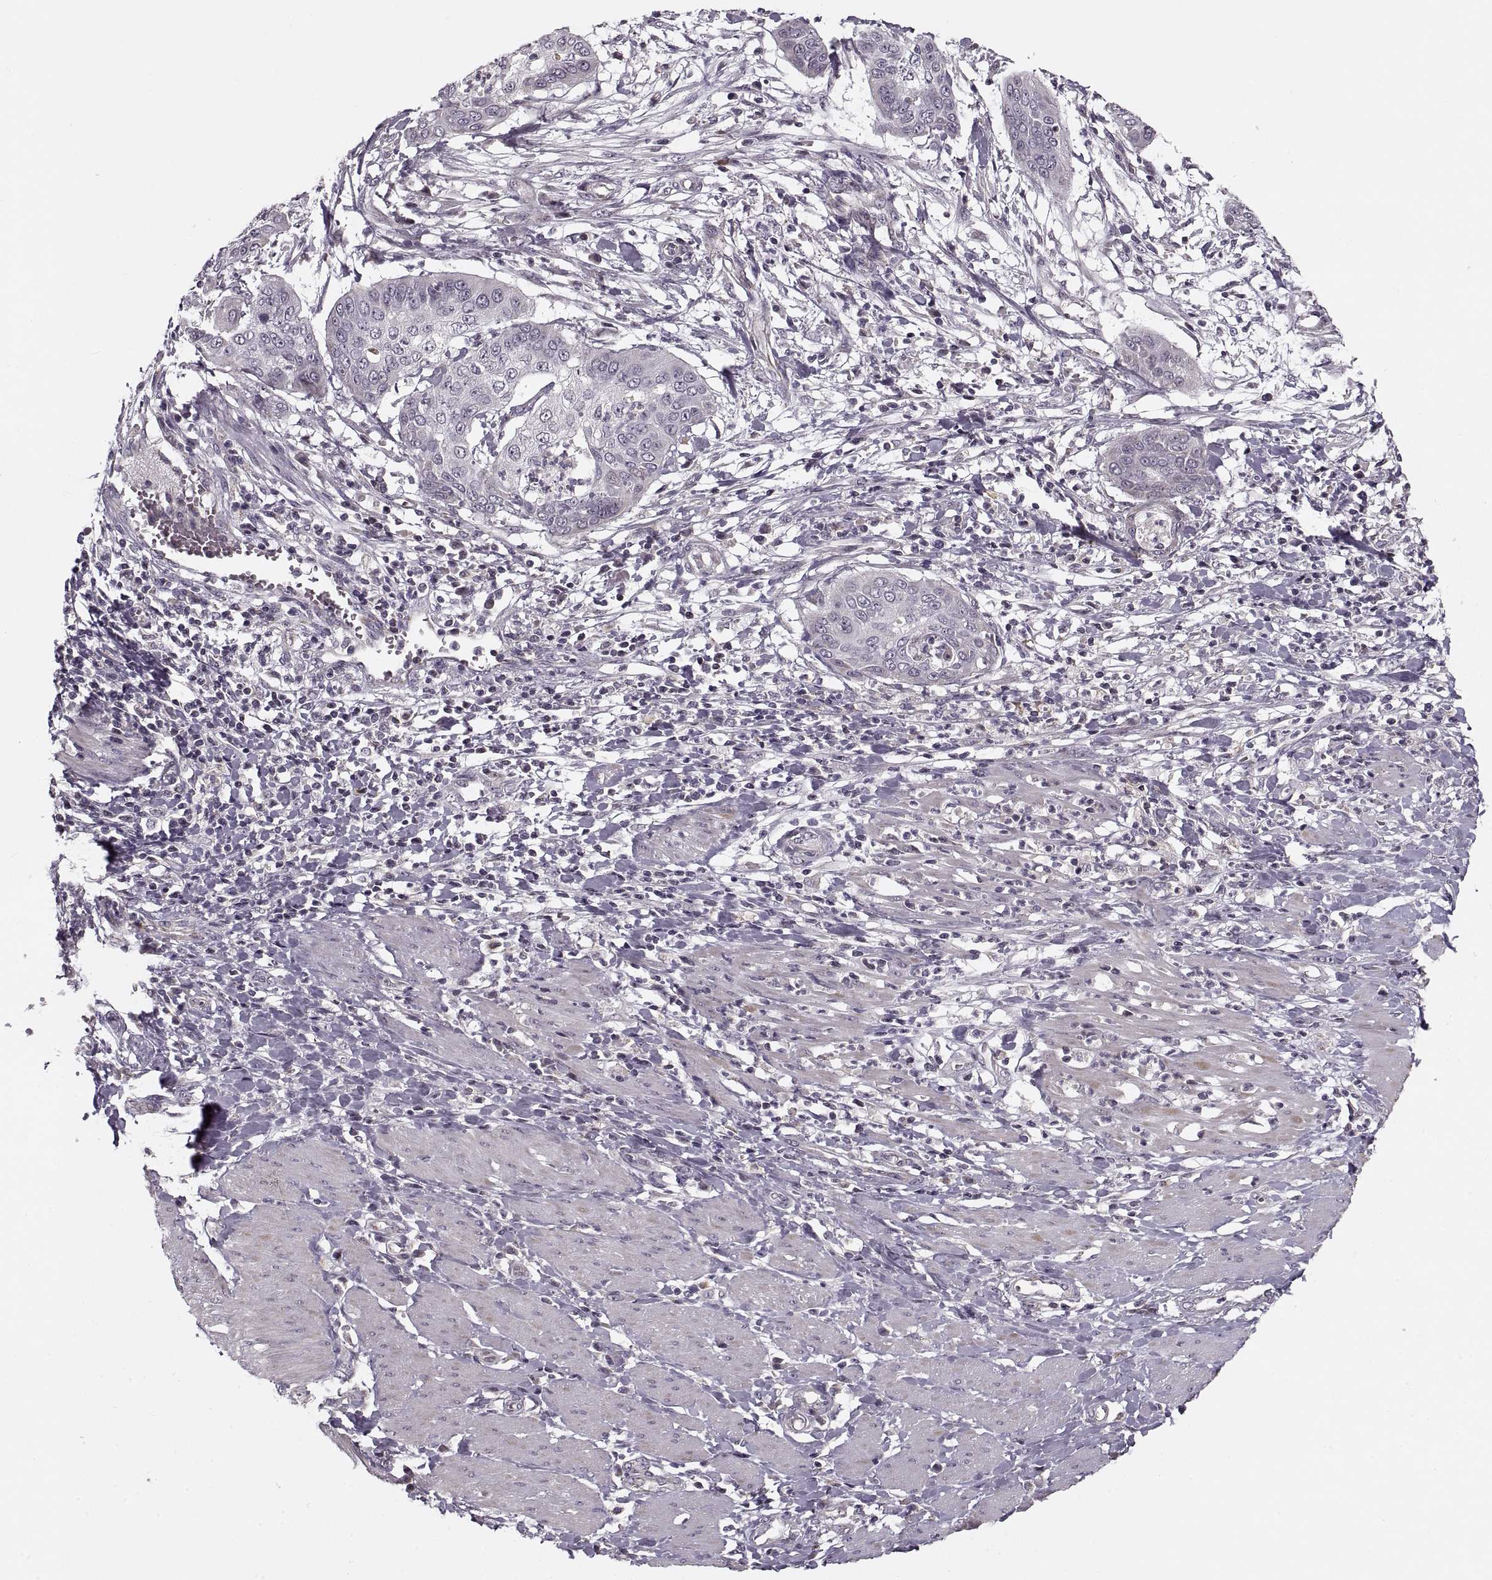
{"staining": {"intensity": "negative", "quantity": "none", "location": "none"}, "tissue": "cervical cancer", "cell_type": "Tumor cells", "image_type": "cancer", "snomed": [{"axis": "morphology", "description": "Squamous cell carcinoma, NOS"}, {"axis": "topography", "description": "Cervix"}], "caption": "Tumor cells are negative for brown protein staining in cervical cancer.", "gene": "ASIC3", "patient": {"sex": "female", "age": 39}}